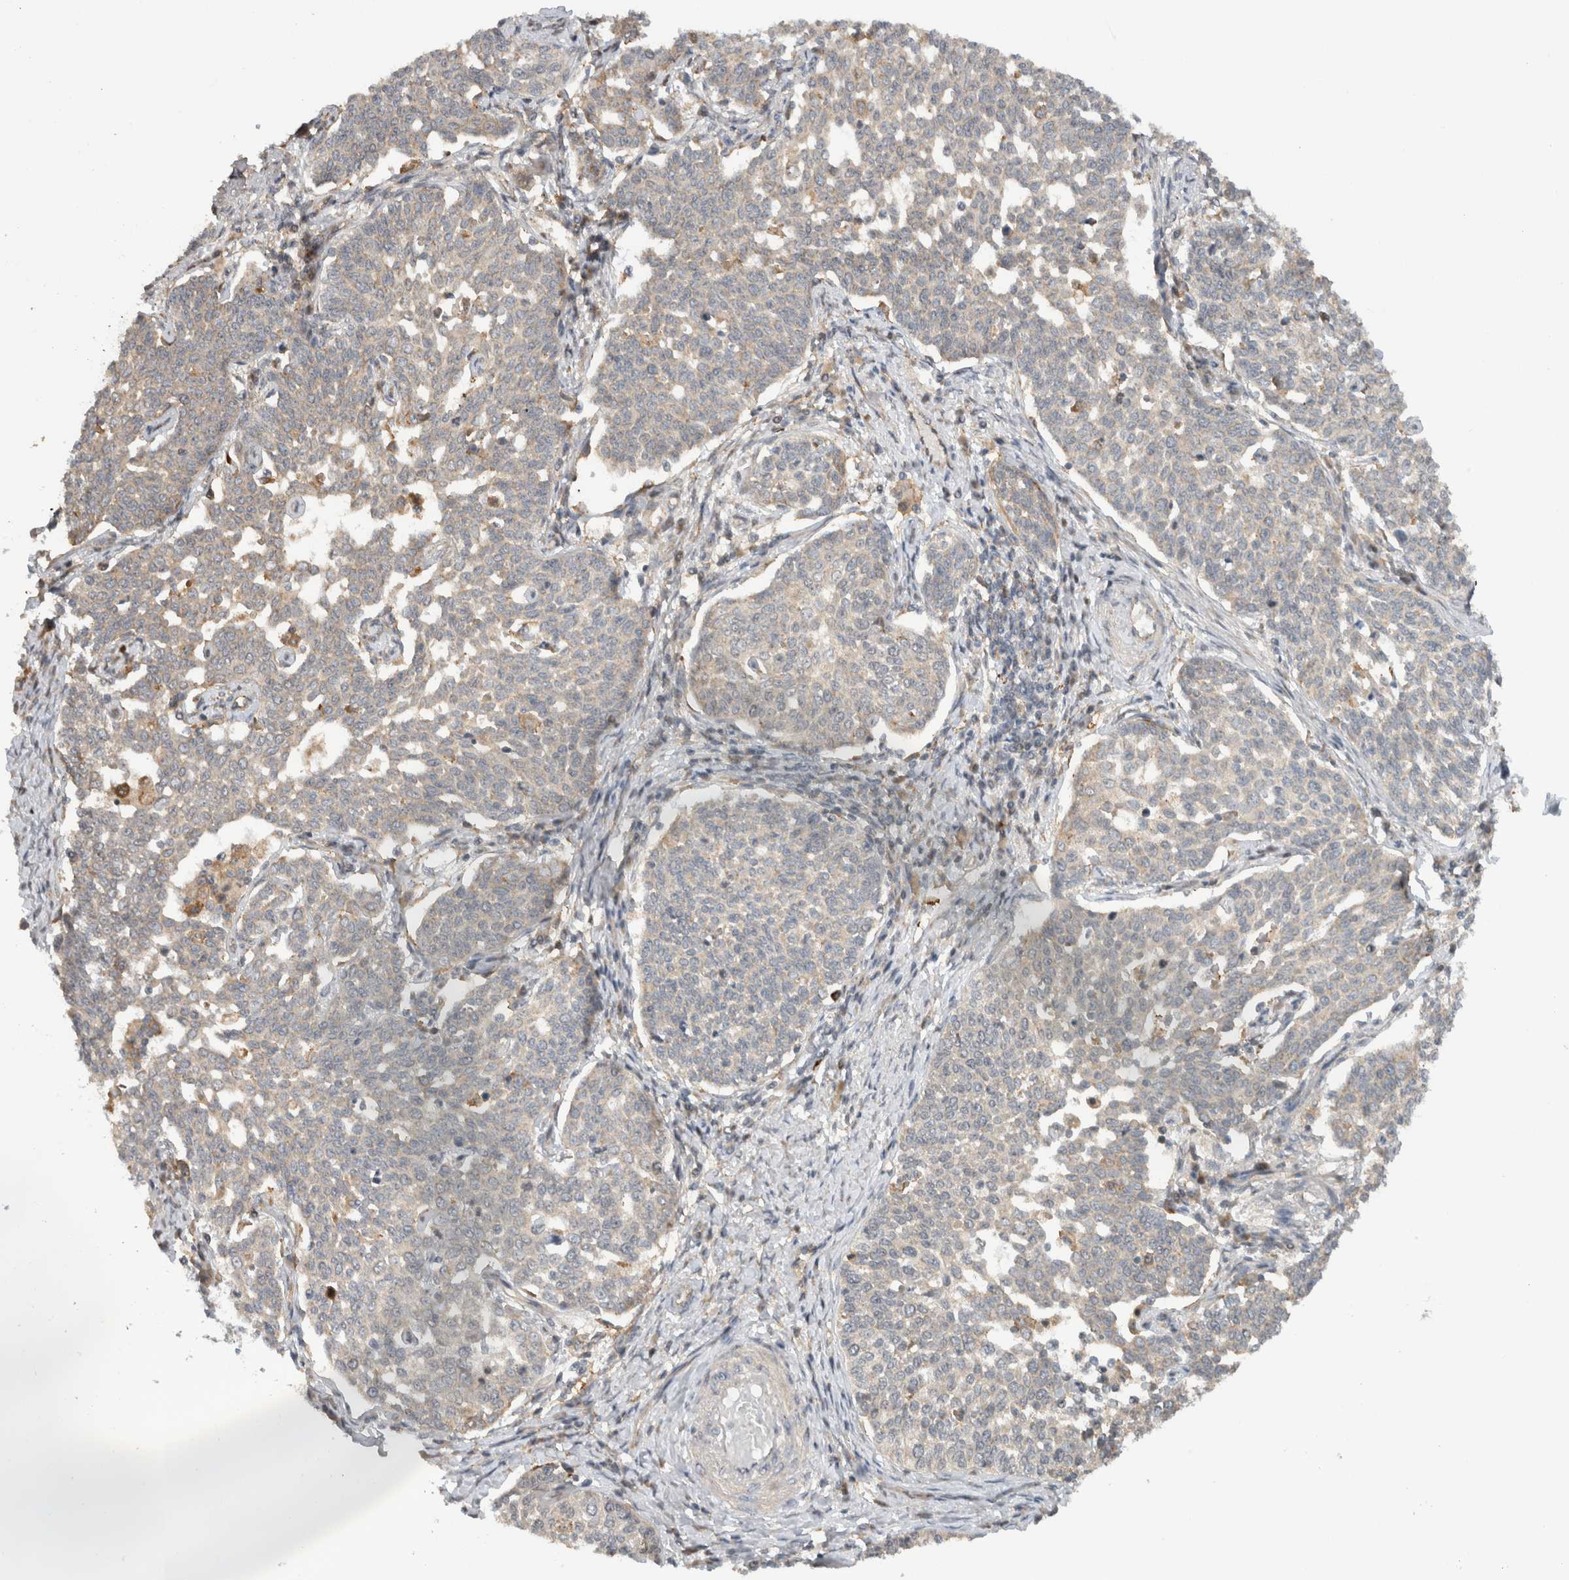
{"staining": {"intensity": "negative", "quantity": "none", "location": "none"}, "tissue": "cervical cancer", "cell_type": "Tumor cells", "image_type": "cancer", "snomed": [{"axis": "morphology", "description": "Squamous cell carcinoma, NOS"}, {"axis": "topography", "description": "Cervix"}], "caption": "This is a image of immunohistochemistry (IHC) staining of cervical cancer (squamous cell carcinoma), which shows no expression in tumor cells. (DAB immunohistochemistry with hematoxylin counter stain).", "gene": "WASF2", "patient": {"sex": "female", "age": 34}}